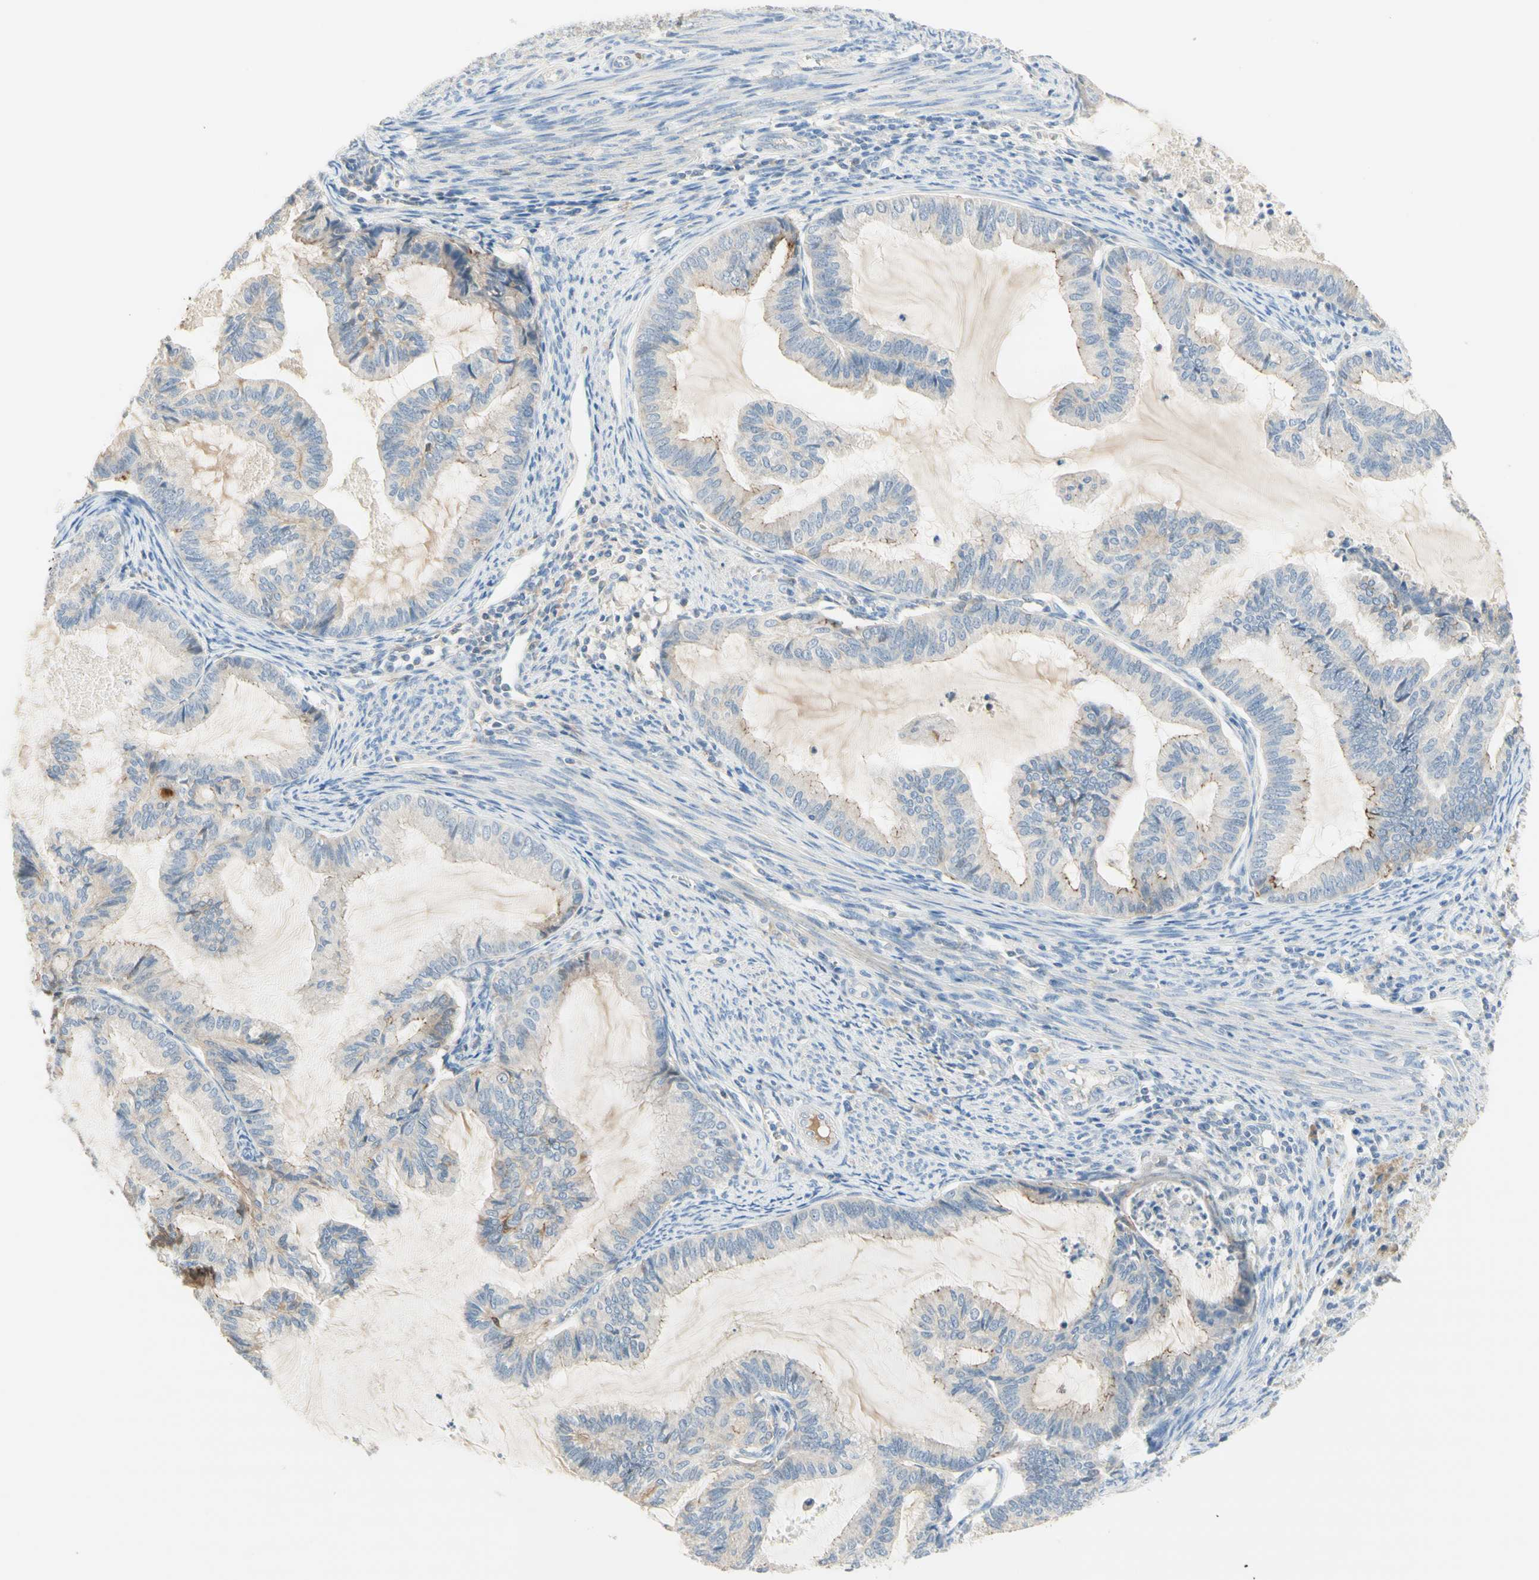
{"staining": {"intensity": "moderate", "quantity": "<25%", "location": "cytoplasmic/membranous"}, "tissue": "cervical cancer", "cell_type": "Tumor cells", "image_type": "cancer", "snomed": [{"axis": "morphology", "description": "Normal tissue, NOS"}, {"axis": "morphology", "description": "Adenocarcinoma, NOS"}, {"axis": "topography", "description": "Cervix"}, {"axis": "topography", "description": "Endometrium"}], "caption": "Immunohistochemical staining of human cervical adenocarcinoma demonstrates moderate cytoplasmic/membranous protein staining in about <25% of tumor cells. The protein is shown in brown color, while the nuclei are stained blue.", "gene": "NECTIN4", "patient": {"sex": "female", "age": 86}}